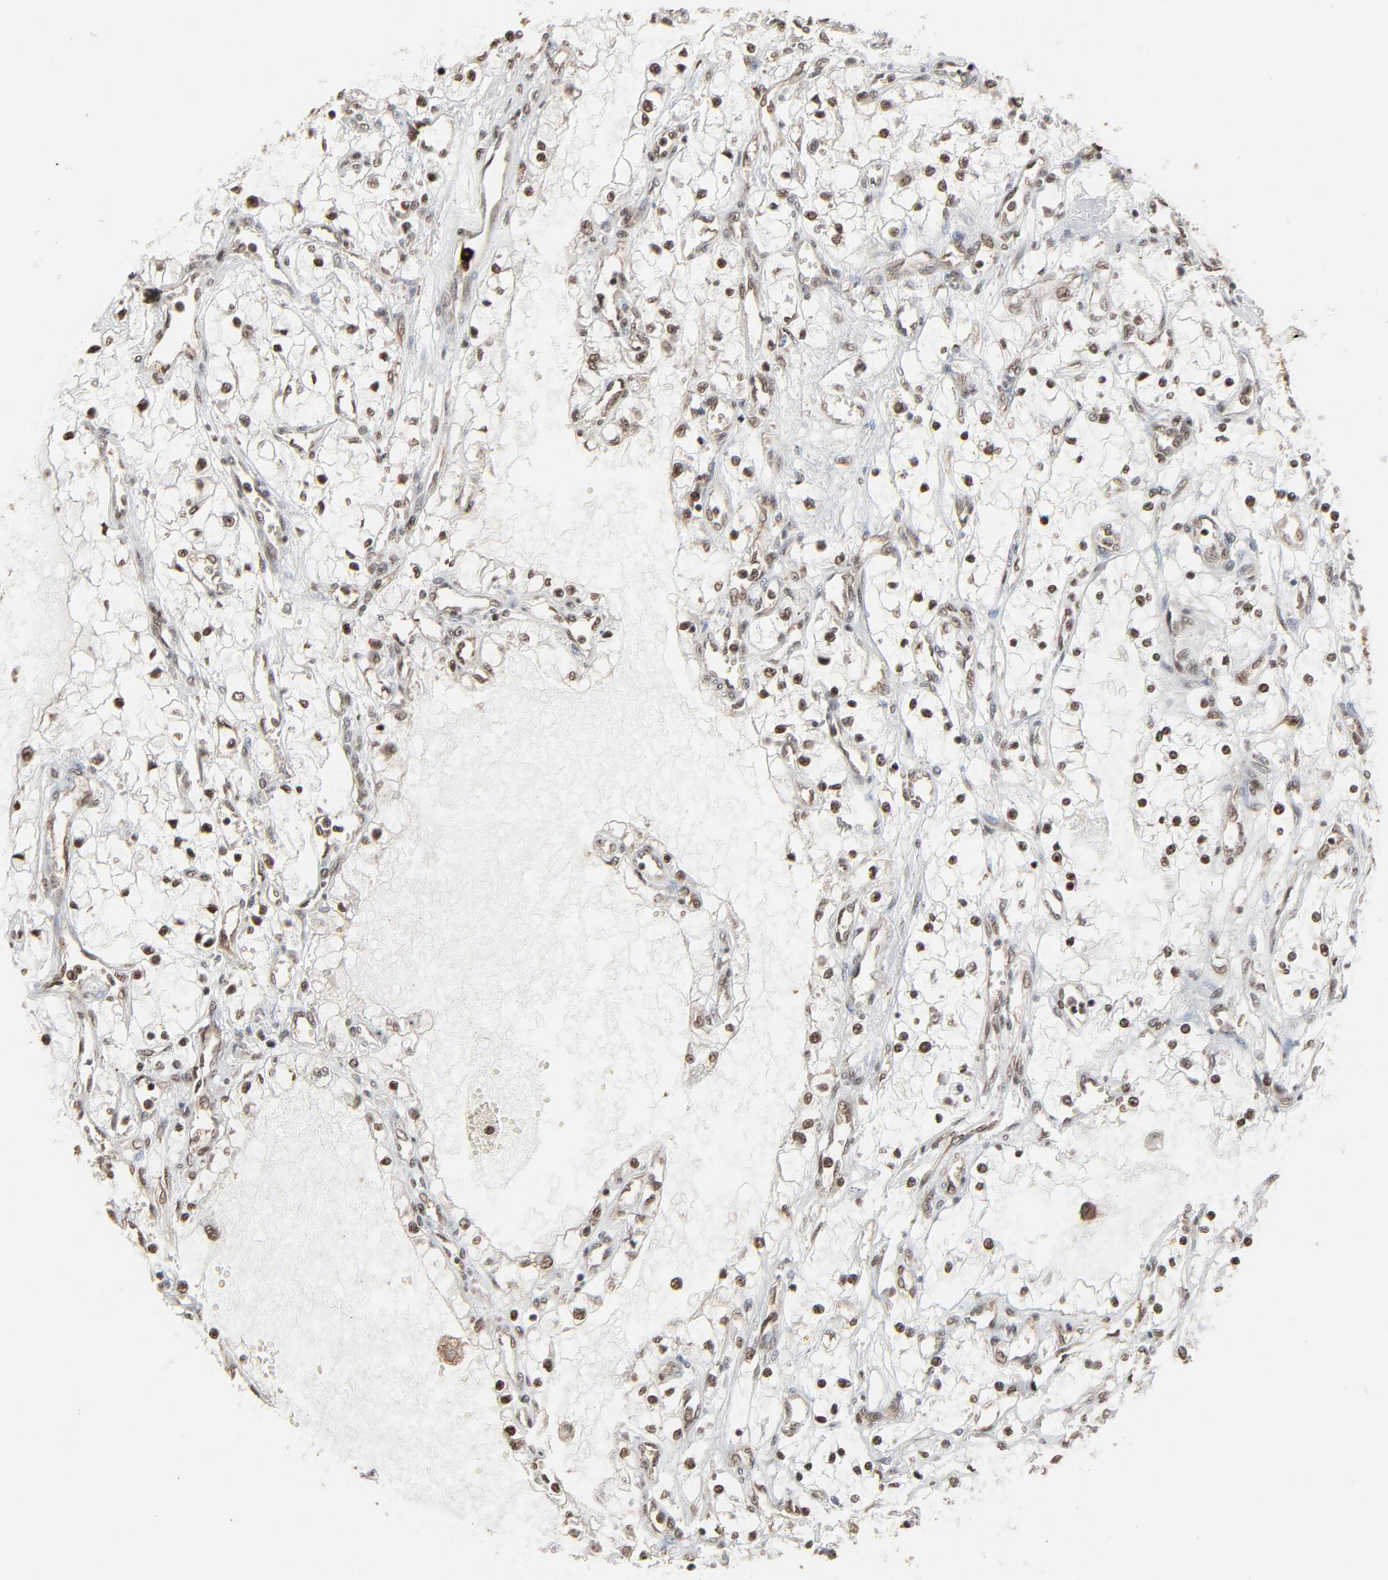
{"staining": {"intensity": "strong", "quantity": ">75%", "location": "nuclear"}, "tissue": "renal cancer", "cell_type": "Tumor cells", "image_type": "cancer", "snomed": [{"axis": "morphology", "description": "Adenocarcinoma, NOS"}, {"axis": "topography", "description": "Kidney"}], "caption": "Strong nuclear expression is present in approximately >75% of tumor cells in renal cancer.", "gene": "MEIS2", "patient": {"sex": "male", "age": 61}}